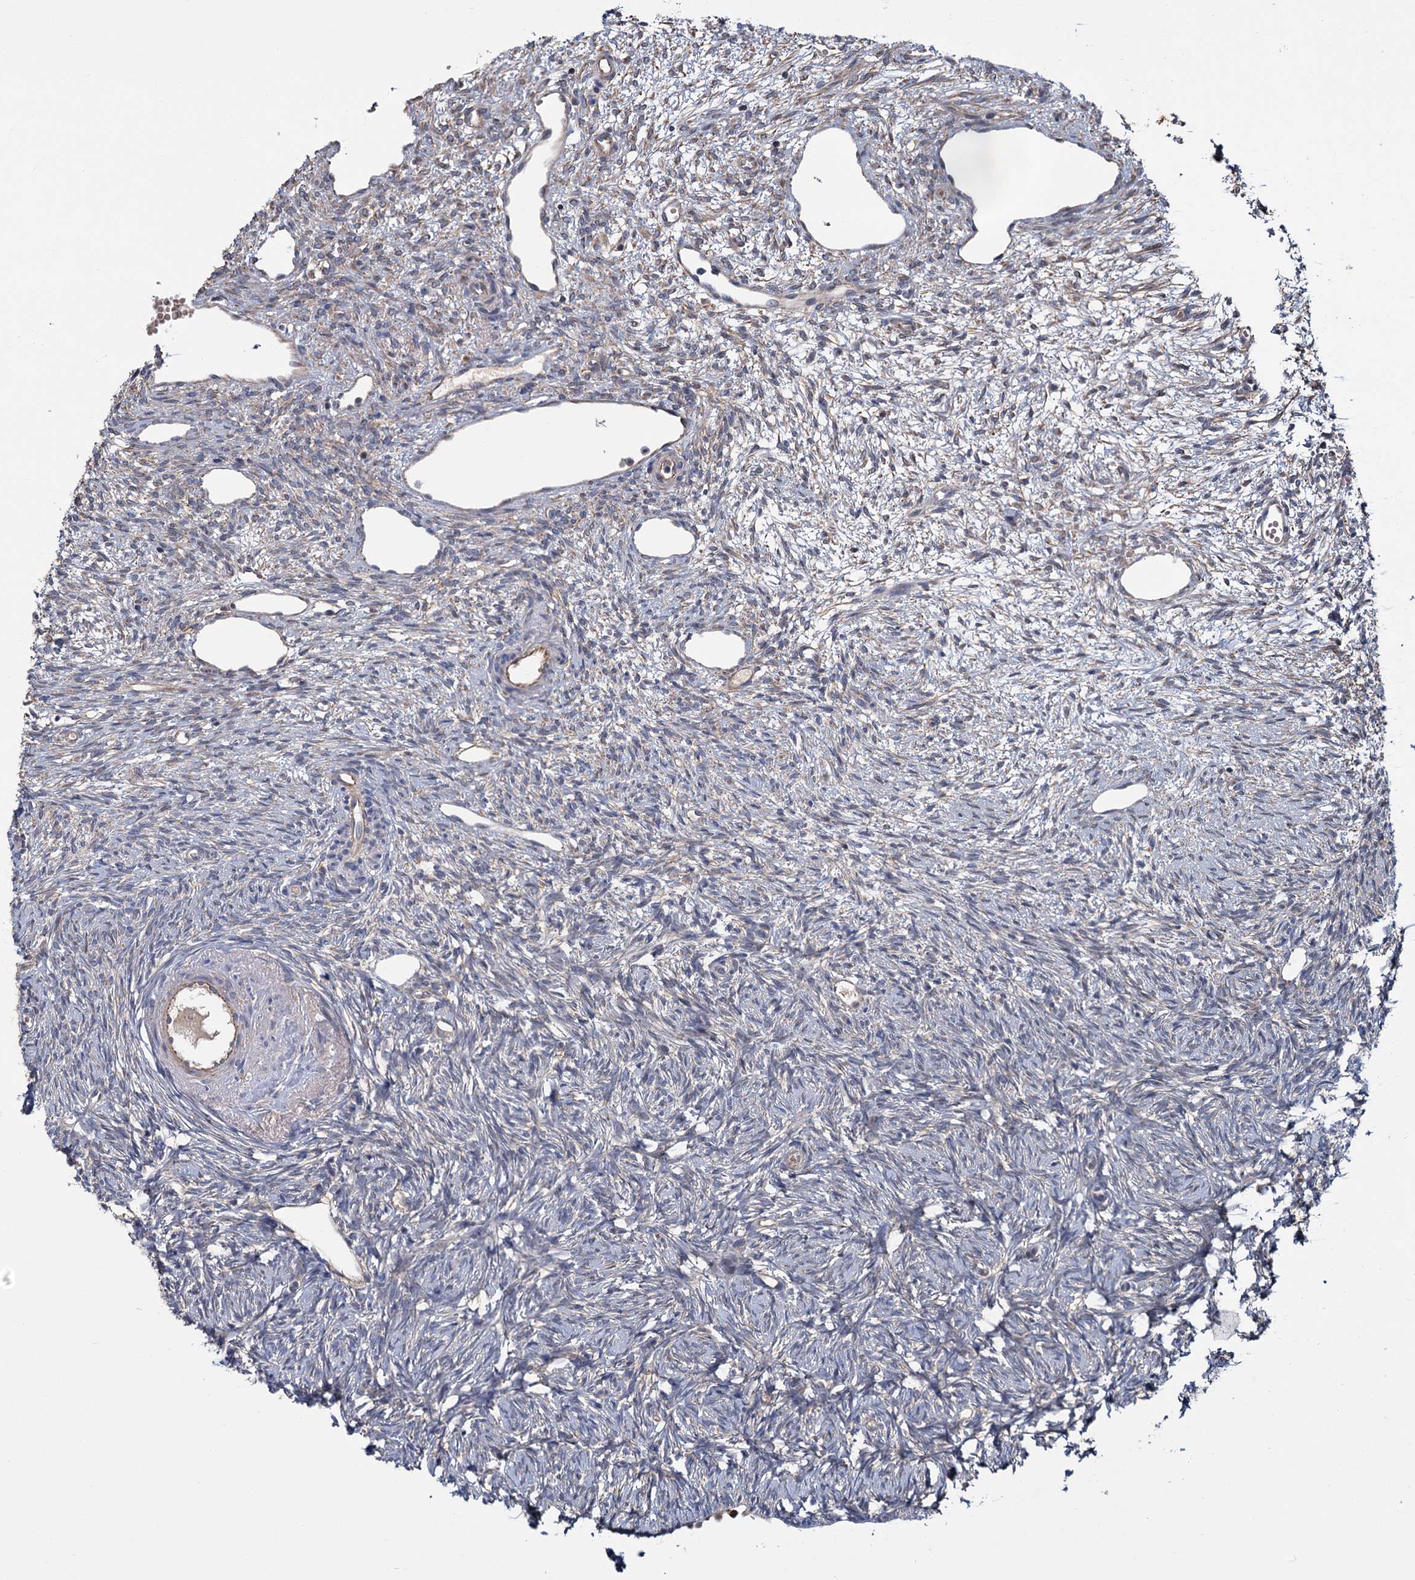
{"staining": {"intensity": "negative", "quantity": "none", "location": "none"}, "tissue": "ovary", "cell_type": "Ovarian stroma cells", "image_type": "normal", "snomed": [{"axis": "morphology", "description": "Normal tissue, NOS"}, {"axis": "topography", "description": "Ovary"}], "caption": "An immunohistochemistry (IHC) histopathology image of unremarkable ovary is shown. There is no staining in ovarian stroma cells of ovary. The staining is performed using DAB brown chromogen with nuclei counter-stained in using hematoxylin.", "gene": "MTRR", "patient": {"sex": "female", "age": 51}}